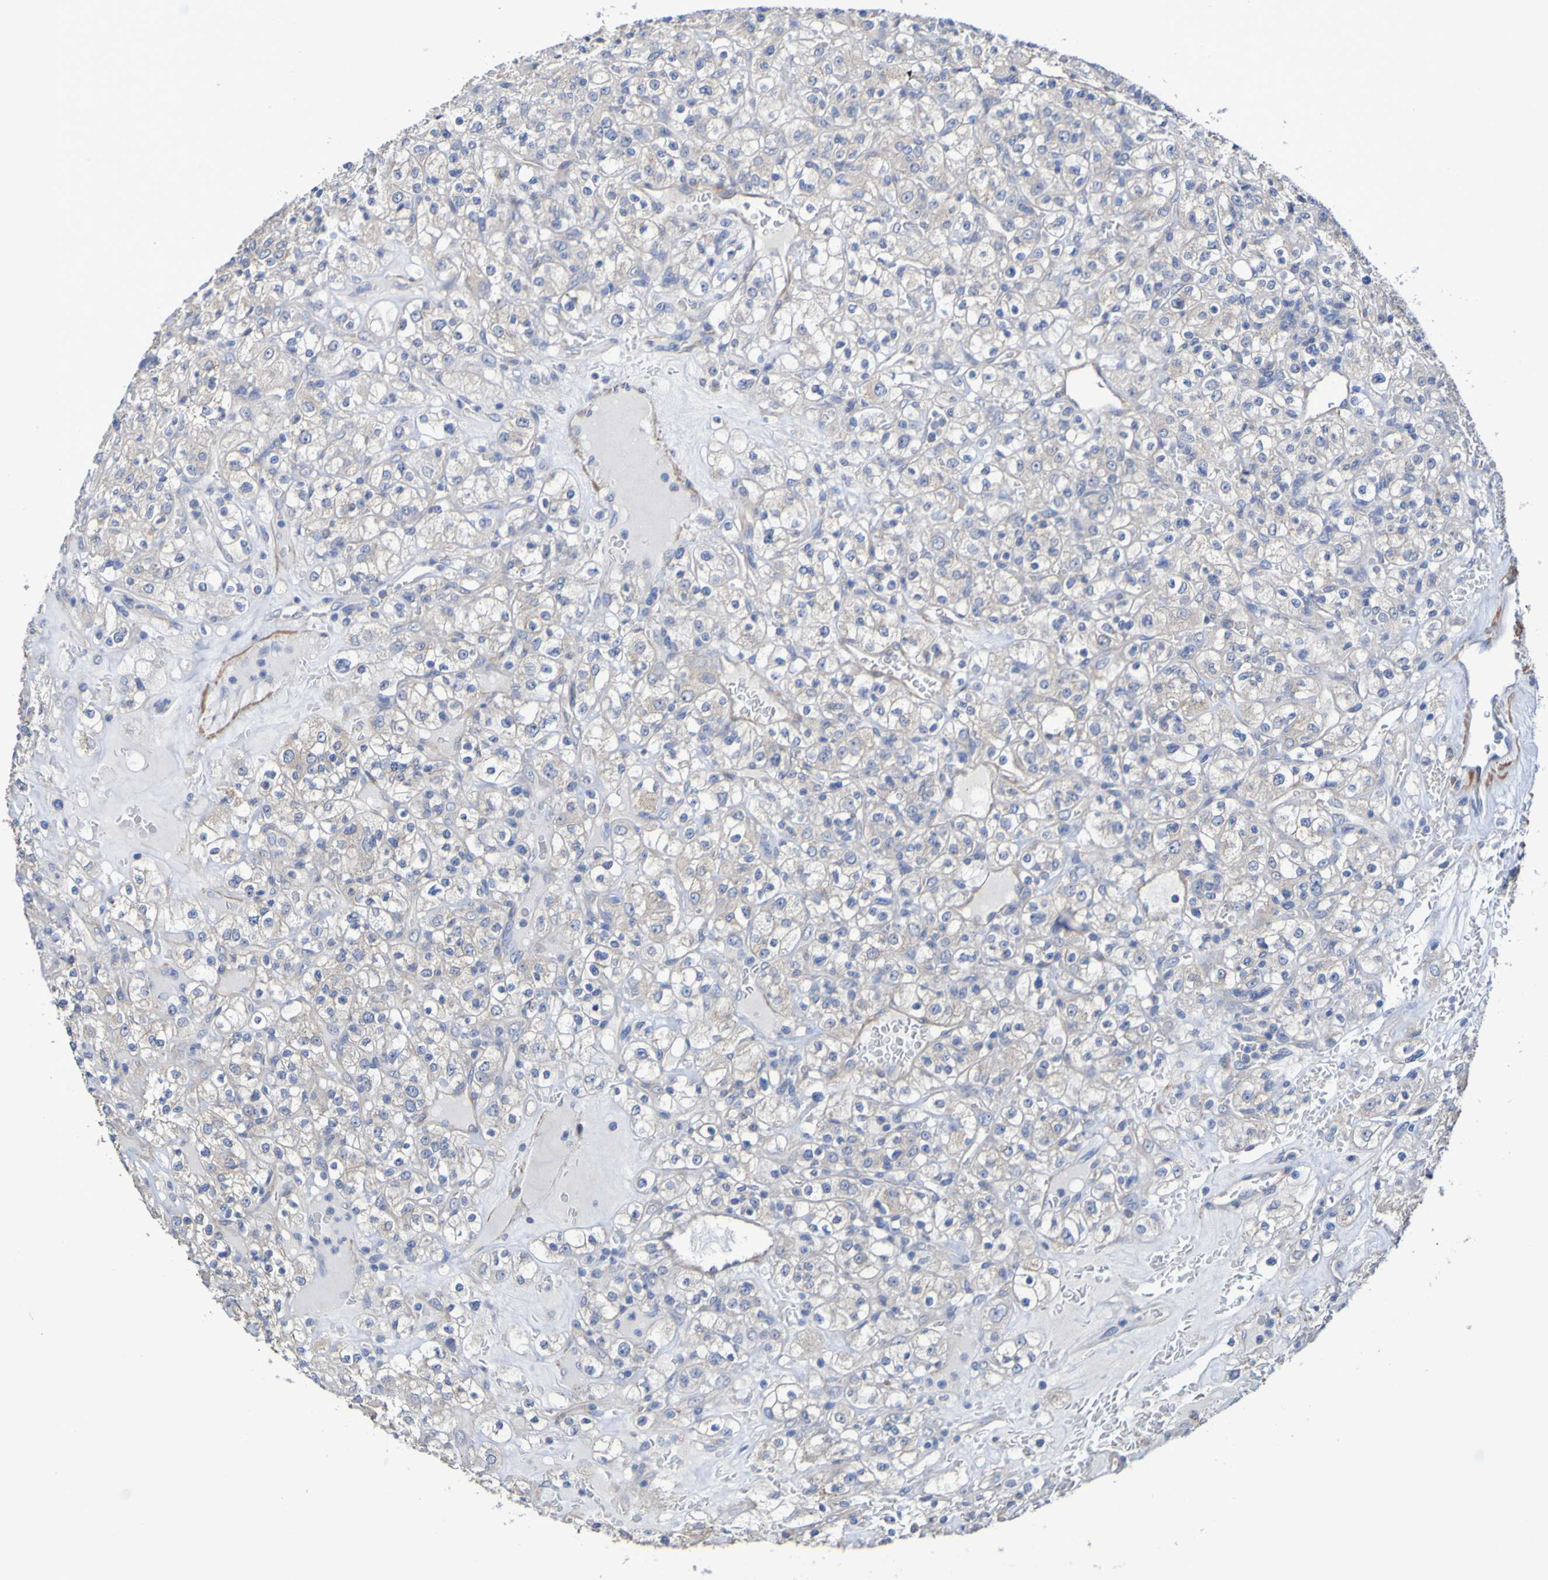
{"staining": {"intensity": "weak", "quantity": "25%-75%", "location": "cytoplasmic/membranous"}, "tissue": "renal cancer", "cell_type": "Tumor cells", "image_type": "cancer", "snomed": [{"axis": "morphology", "description": "Normal tissue, NOS"}, {"axis": "morphology", "description": "Adenocarcinoma, NOS"}, {"axis": "topography", "description": "Kidney"}], "caption": "Protein positivity by IHC exhibits weak cytoplasmic/membranous positivity in approximately 25%-75% of tumor cells in renal adenocarcinoma.", "gene": "SRPRB", "patient": {"sex": "female", "age": 72}}